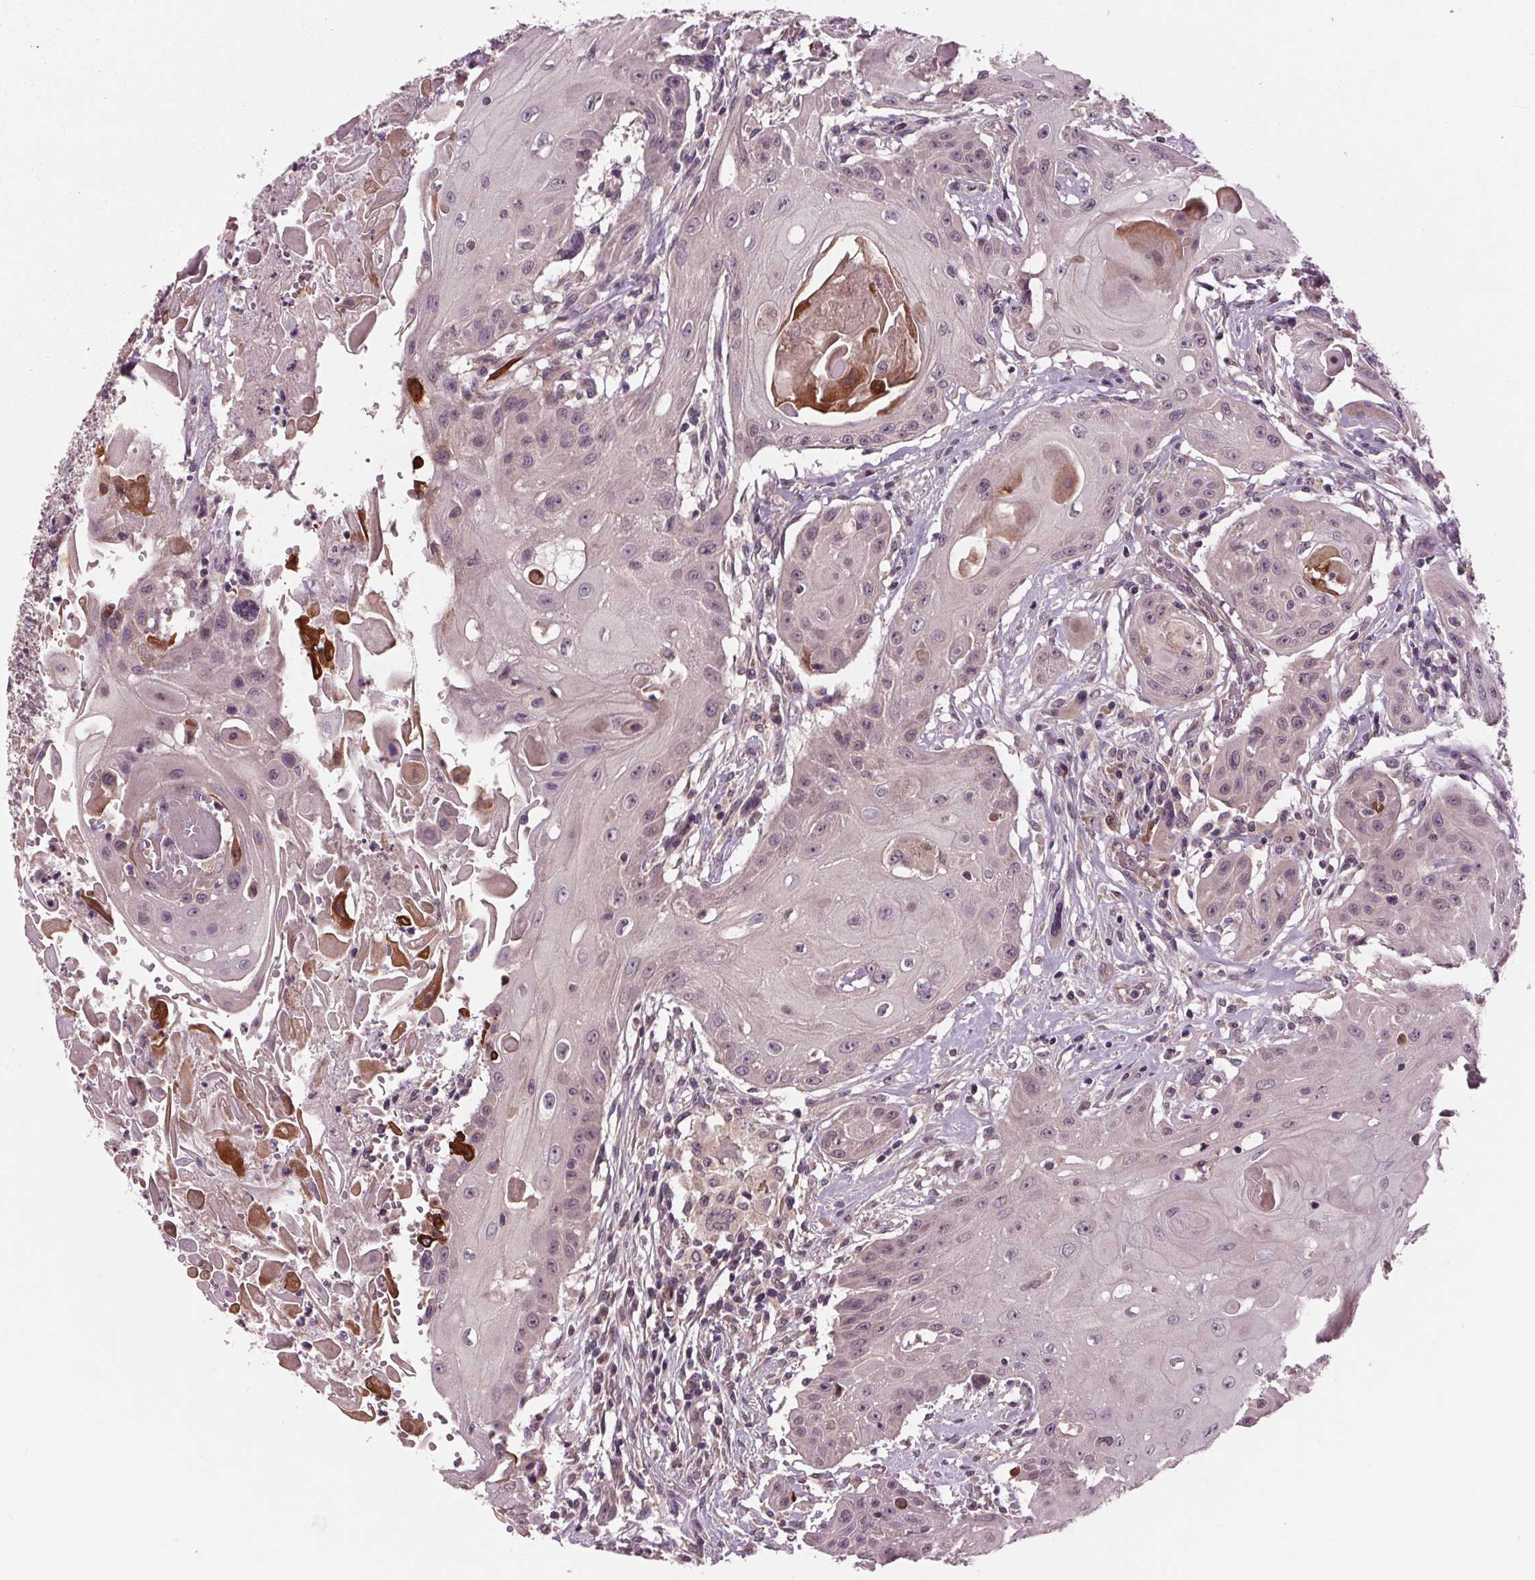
{"staining": {"intensity": "moderate", "quantity": "<25%", "location": "cytoplasmic/membranous"}, "tissue": "head and neck cancer", "cell_type": "Tumor cells", "image_type": "cancer", "snomed": [{"axis": "morphology", "description": "Squamous cell carcinoma, NOS"}, {"axis": "topography", "description": "Oral tissue"}, {"axis": "topography", "description": "Head-Neck"}, {"axis": "topography", "description": "Neck, NOS"}], "caption": "Immunohistochemical staining of human head and neck cancer exhibits low levels of moderate cytoplasmic/membranous protein positivity in about <25% of tumor cells.", "gene": "MAPK8", "patient": {"sex": "female", "age": 55}}